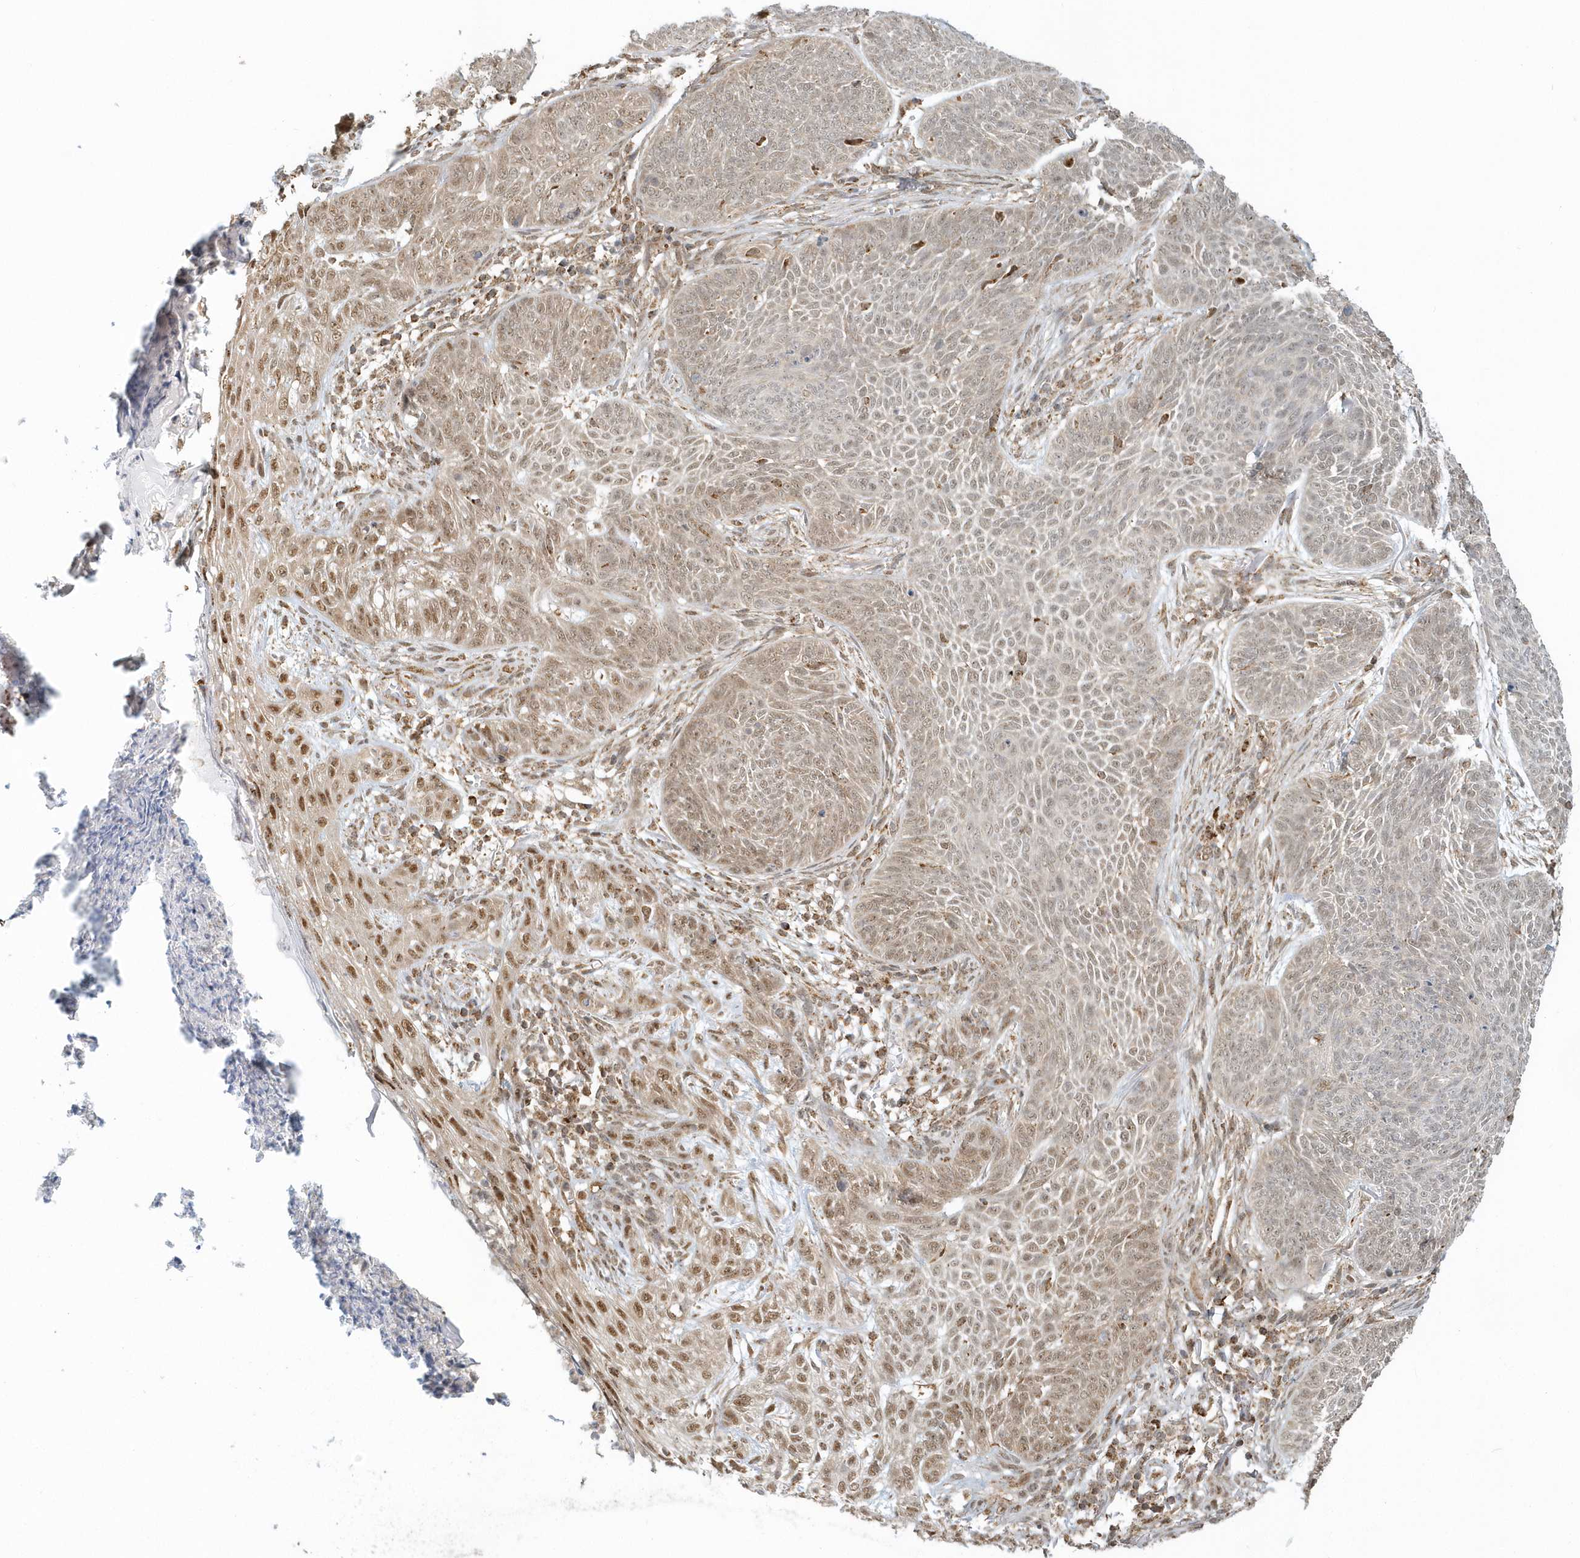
{"staining": {"intensity": "weak", "quantity": "25%-75%", "location": "cytoplasmic/membranous,nuclear"}, "tissue": "skin cancer", "cell_type": "Tumor cells", "image_type": "cancer", "snomed": [{"axis": "morphology", "description": "Basal cell carcinoma"}, {"axis": "topography", "description": "Skin"}], "caption": "Protein expression by IHC shows weak cytoplasmic/membranous and nuclear staining in about 25%-75% of tumor cells in skin cancer (basal cell carcinoma).", "gene": "PSMD6", "patient": {"sex": "male", "age": 85}}